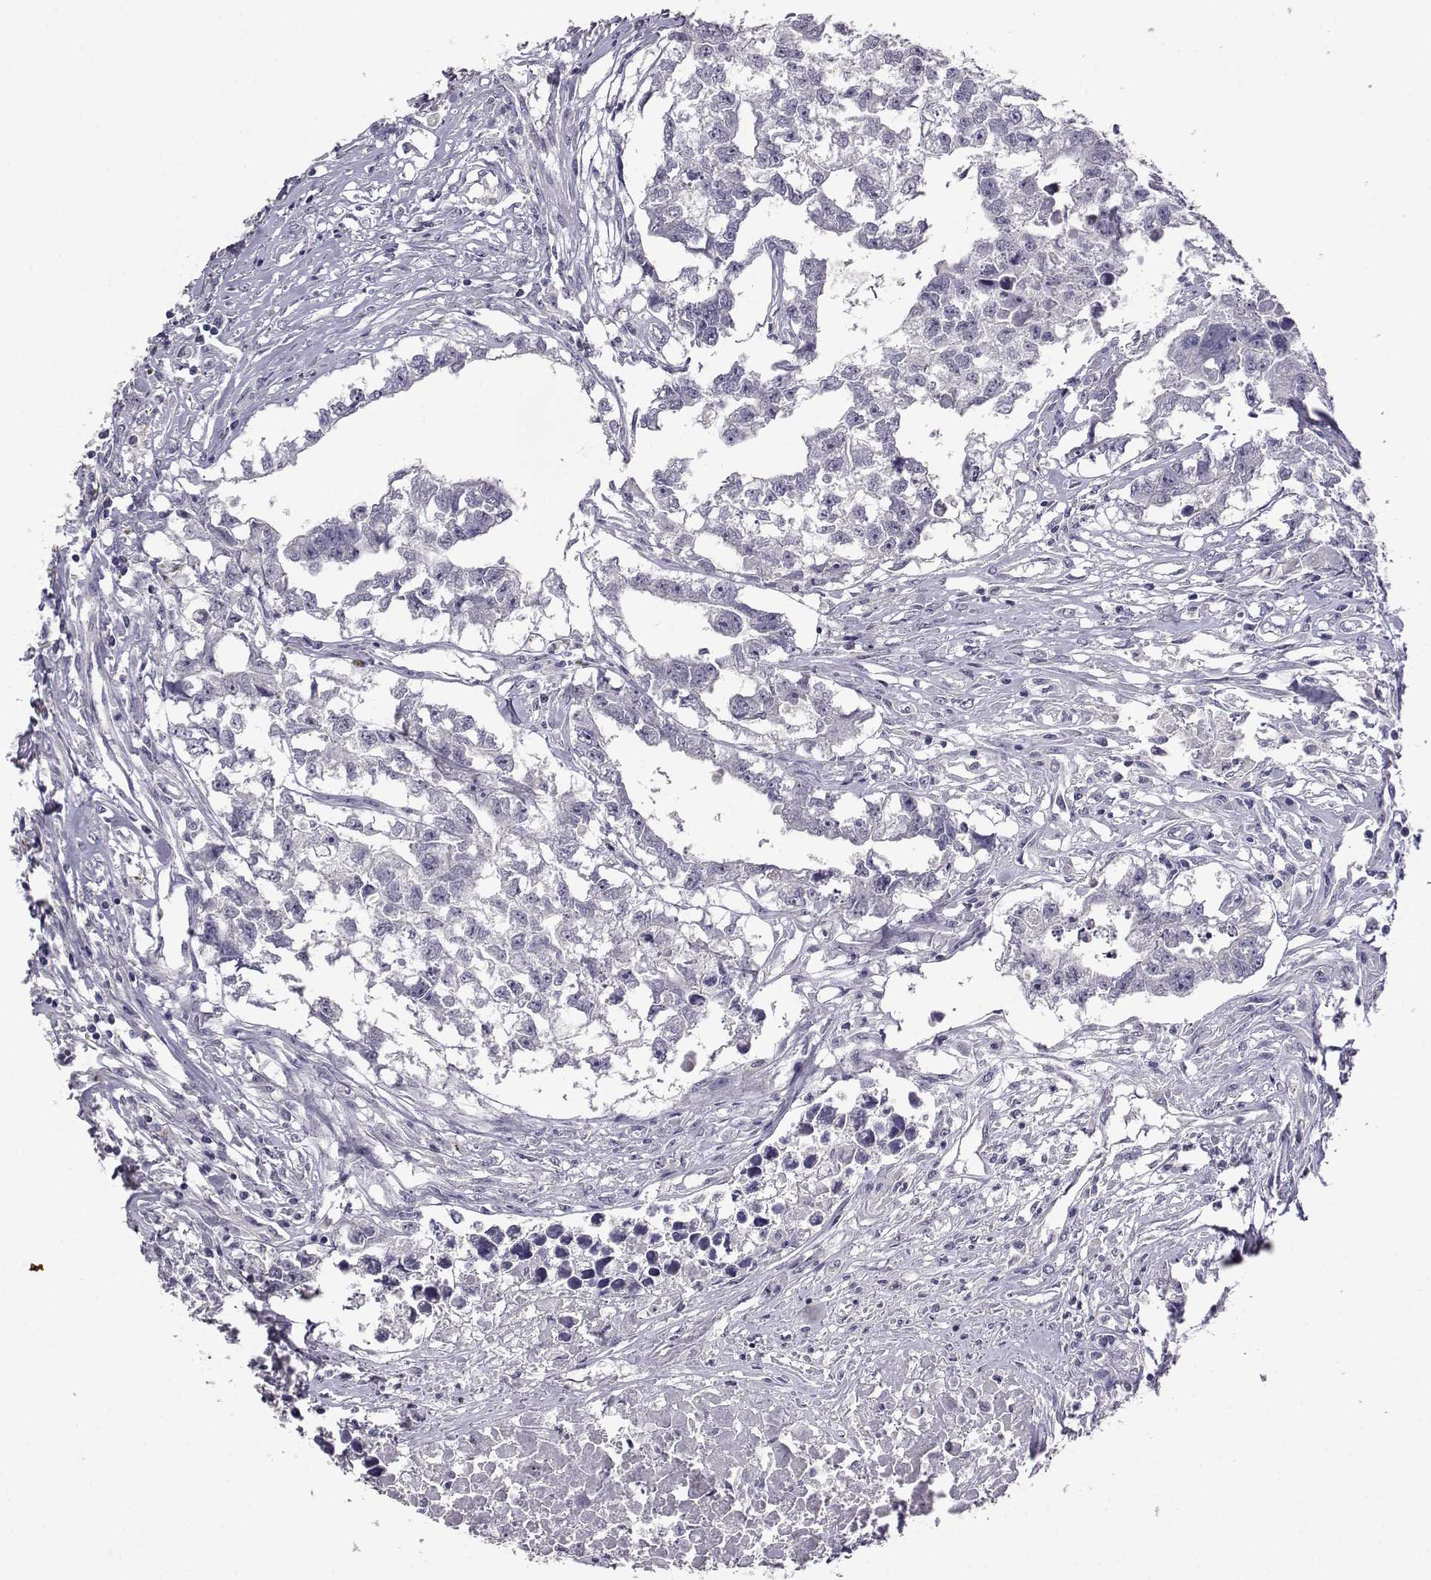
{"staining": {"intensity": "negative", "quantity": "none", "location": "none"}, "tissue": "testis cancer", "cell_type": "Tumor cells", "image_type": "cancer", "snomed": [{"axis": "morphology", "description": "Carcinoma, Embryonal, NOS"}, {"axis": "morphology", "description": "Teratoma, malignant, NOS"}, {"axis": "topography", "description": "Testis"}], "caption": "The image demonstrates no staining of tumor cells in malignant teratoma (testis). The staining is performed using DAB brown chromogen with nuclei counter-stained in using hematoxylin.", "gene": "AKR1B1", "patient": {"sex": "male", "age": 44}}